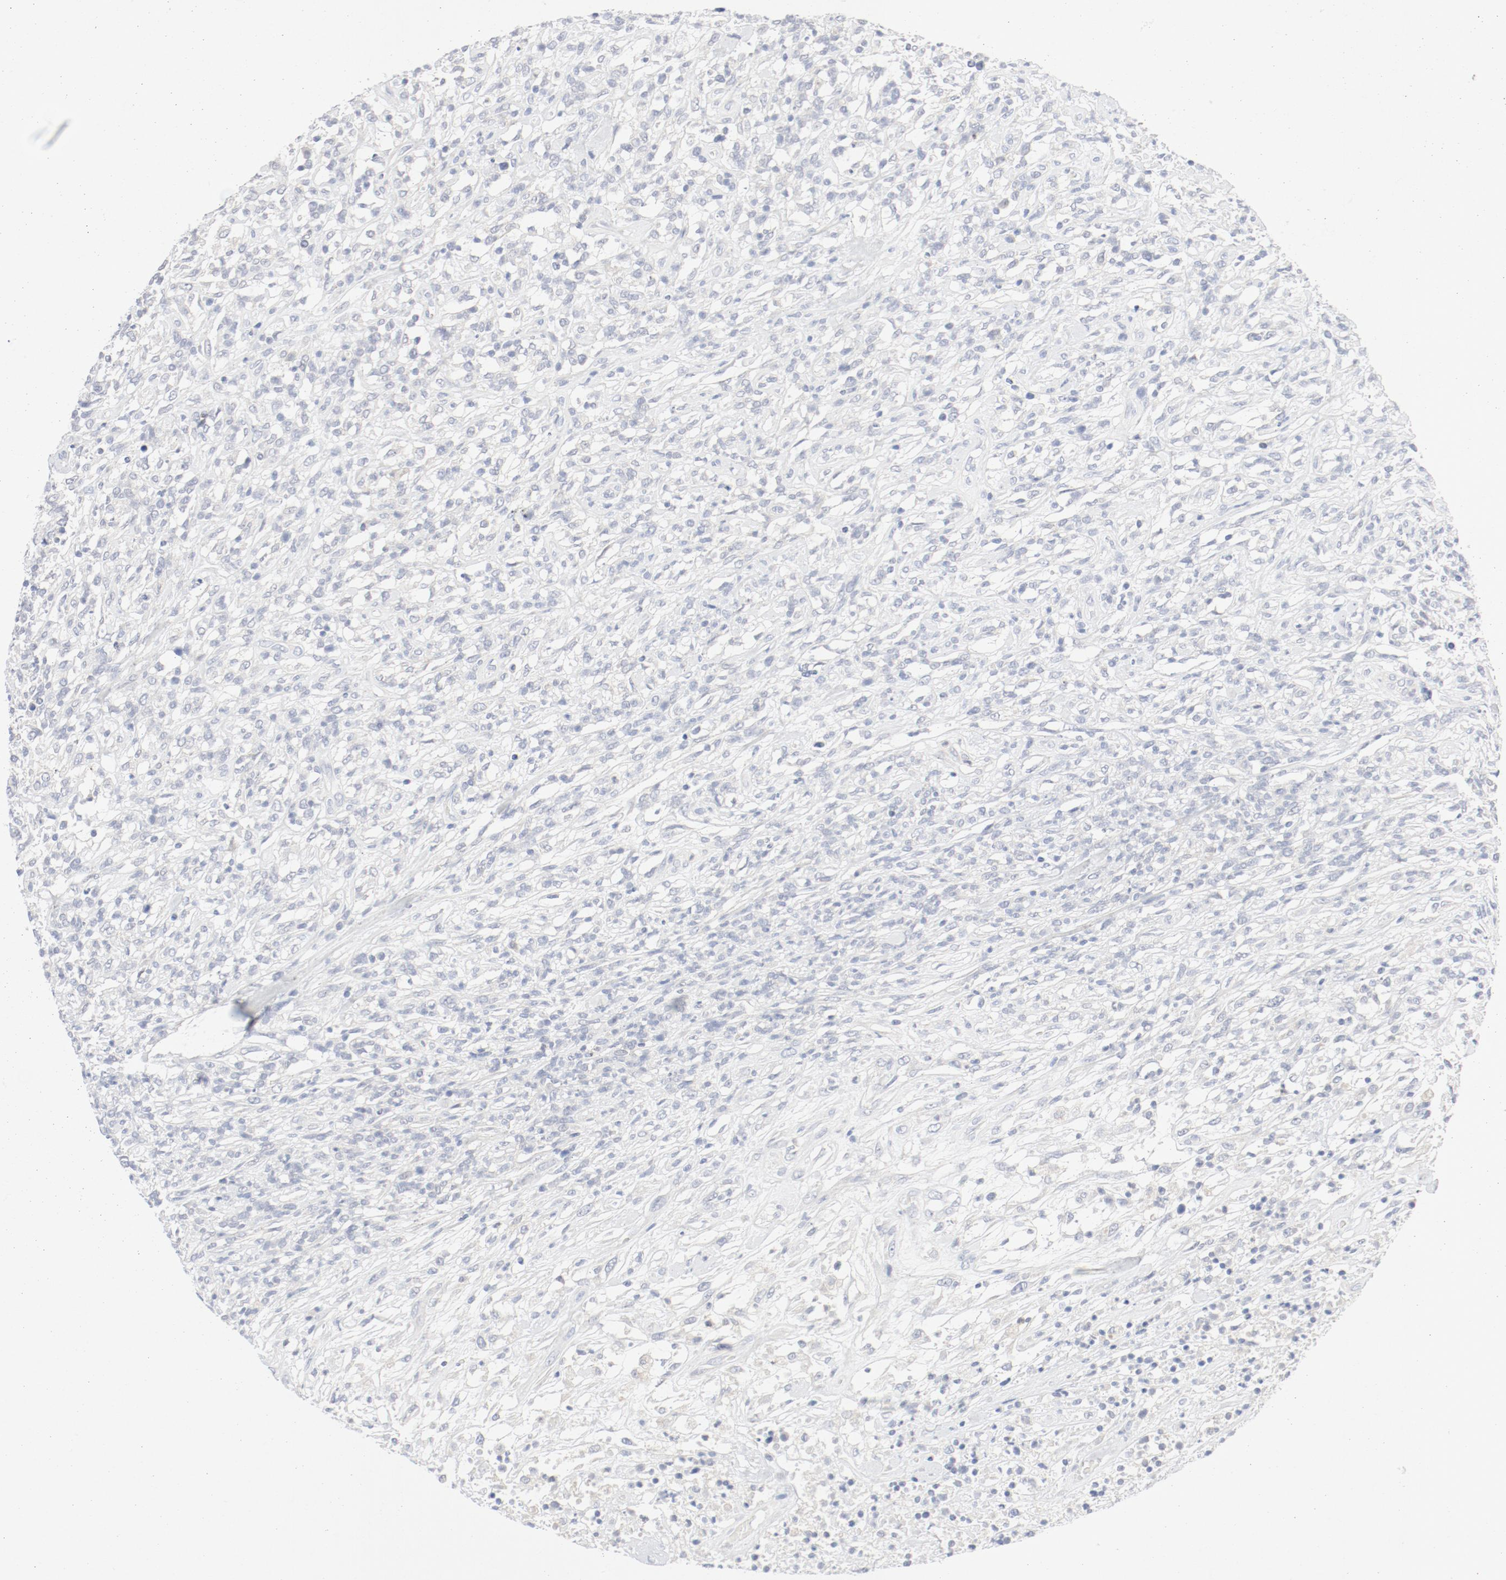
{"staining": {"intensity": "negative", "quantity": "none", "location": "none"}, "tissue": "lymphoma", "cell_type": "Tumor cells", "image_type": "cancer", "snomed": [{"axis": "morphology", "description": "Malignant lymphoma, non-Hodgkin's type, High grade"}, {"axis": "topography", "description": "Lymph node"}], "caption": "Immunohistochemistry (IHC) image of lymphoma stained for a protein (brown), which demonstrates no staining in tumor cells. The staining was performed using DAB (3,3'-diaminobenzidine) to visualize the protein expression in brown, while the nuclei were stained in blue with hematoxylin (Magnification: 20x).", "gene": "PGM1", "patient": {"sex": "female", "age": 73}}